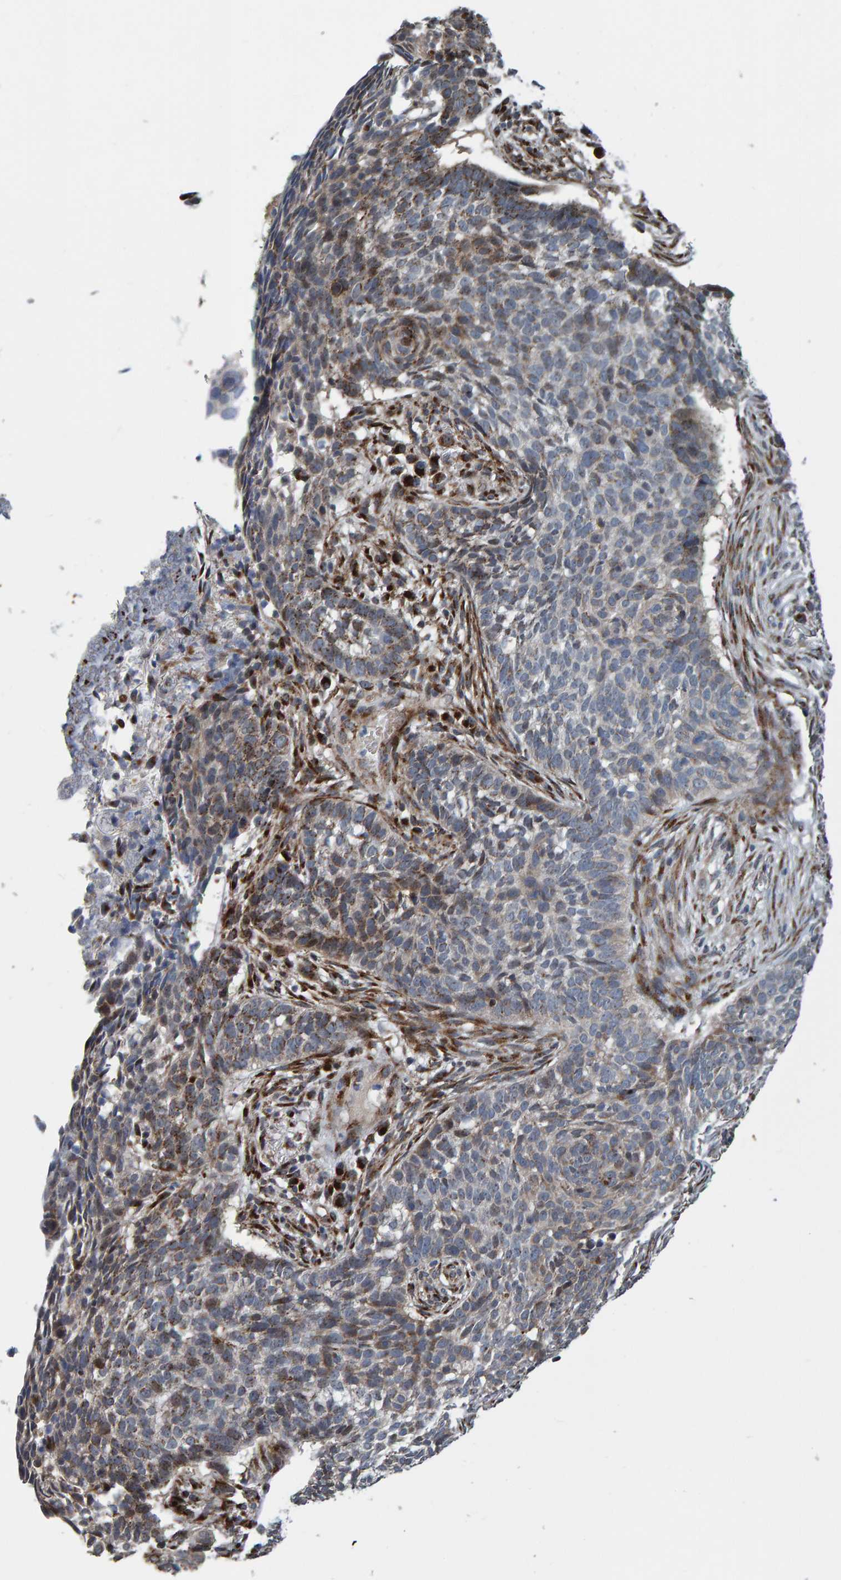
{"staining": {"intensity": "weak", "quantity": "25%-75%", "location": "cytoplasmic/membranous"}, "tissue": "skin cancer", "cell_type": "Tumor cells", "image_type": "cancer", "snomed": [{"axis": "morphology", "description": "Basal cell carcinoma"}, {"axis": "topography", "description": "Skin"}], "caption": "IHC staining of skin cancer (basal cell carcinoma), which shows low levels of weak cytoplasmic/membranous positivity in about 25%-75% of tumor cells indicating weak cytoplasmic/membranous protein staining. The staining was performed using DAB (brown) for protein detection and nuclei were counterstained in hematoxylin (blue).", "gene": "CCDC25", "patient": {"sex": "male", "age": 85}}